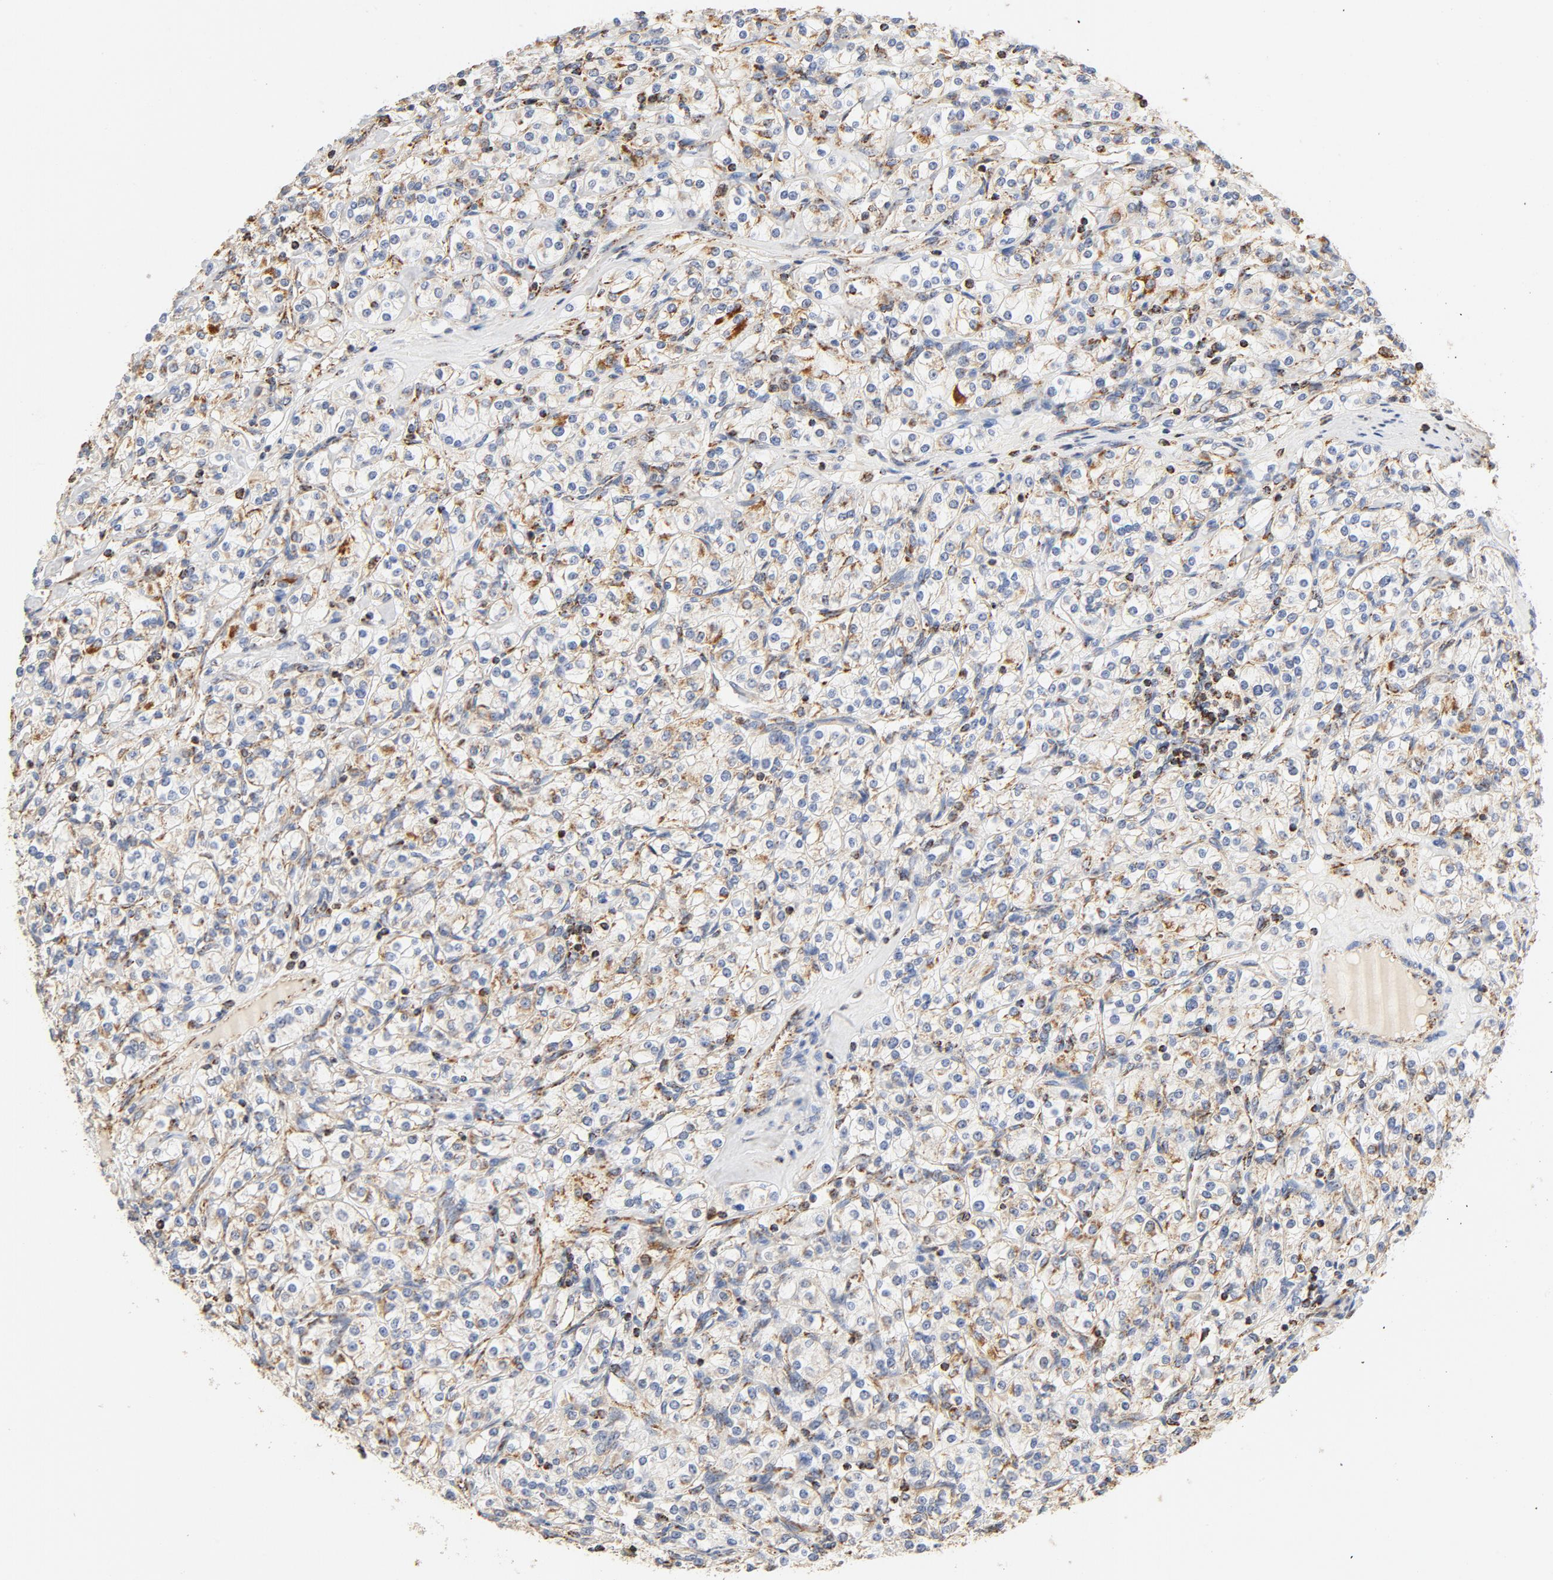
{"staining": {"intensity": "moderate", "quantity": ">75%", "location": "cytoplasmic/membranous"}, "tissue": "renal cancer", "cell_type": "Tumor cells", "image_type": "cancer", "snomed": [{"axis": "morphology", "description": "Adenocarcinoma, NOS"}, {"axis": "topography", "description": "Kidney"}], "caption": "Moderate cytoplasmic/membranous protein staining is seen in approximately >75% of tumor cells in adenocarcinoma (renal).", "gene": "COX4I1", "patient": {"sex": "male", "age": 77}}